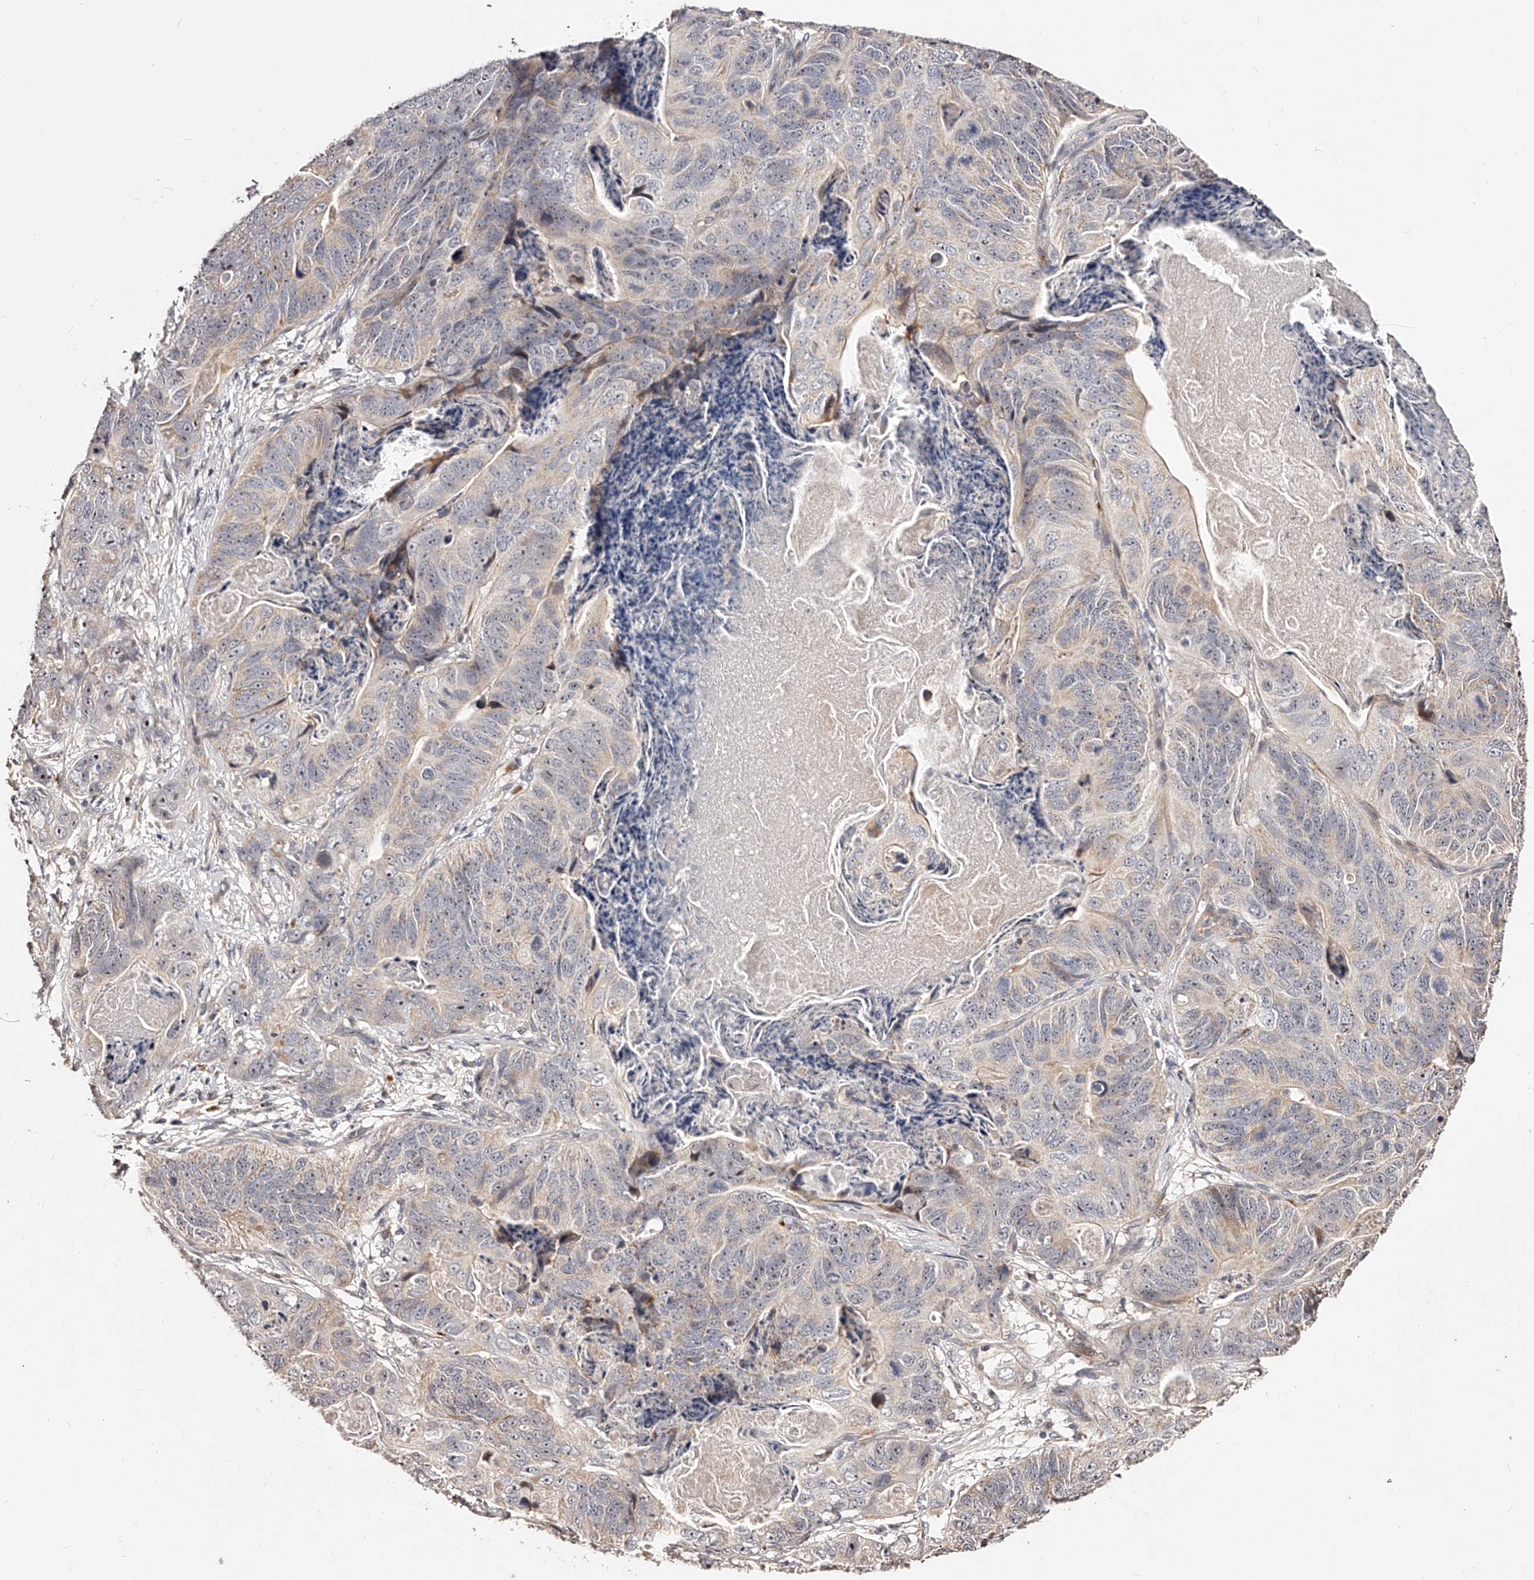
{"staining": {"intensity": "negative", "quantity": "none", "location": "none"}, "tissue": "stomach cancer", "cell_type": "Tumor cells", "image_type": "cancer", "snomed": [{"axis": "morphology", "description": "Normal tissue, NOS"}, {"axis": "morphology", "description": "Adenocarcinoma, NOS"}, {"axis": "topography", "description": "Stomach"}], "caption": "An IHC photomicrograph of adenocarcinoma (stomach) is shown. There is no staining in tumor cells of adenocarcinoma (stomach).", "gene": "ZNF502", "patient": {"sex": "female", "age": 89}}